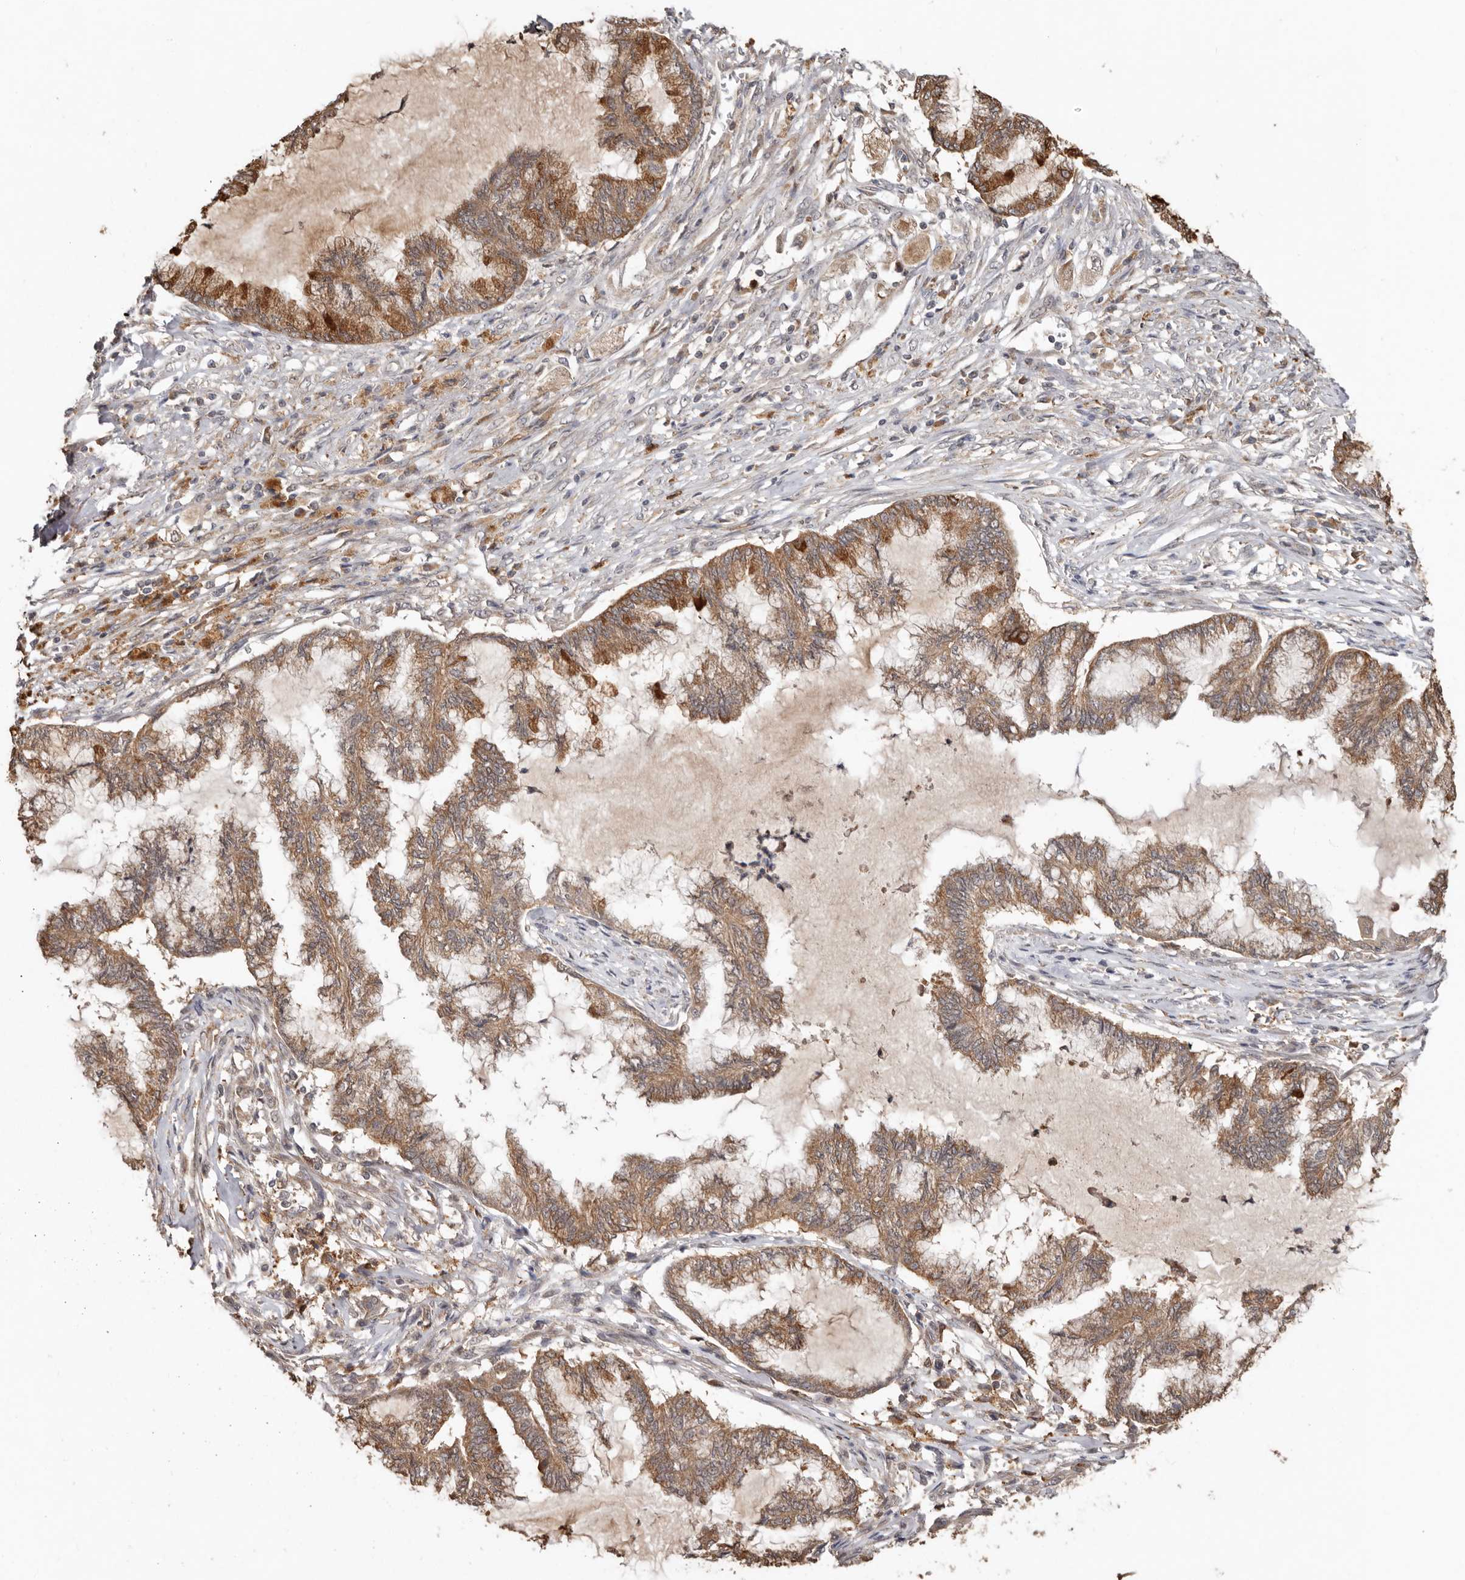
{"staining": {"intensity": "moderate", "quantity": ">75%", "location": "cytoplasmic/membranous"}, "tissue": "endometrial cancer", "cell_type": "Tumor cells", "image_type": "cancer", "snomed": [{"axis": "morphology", "description": "Adenocarcinoma, NOS"}, {"axis": "topography", "description": "Endometrium"}], "caption": "IHC histopathology image of human endometrial adenocarcinoma stained for a protein (brown), which demonstrates medium levels of moderate cytoplasmic/membranous expression in about >75% of tumor cells.", "gene": "RSPO2", "patient": {"sex": "female", "age": 86}}